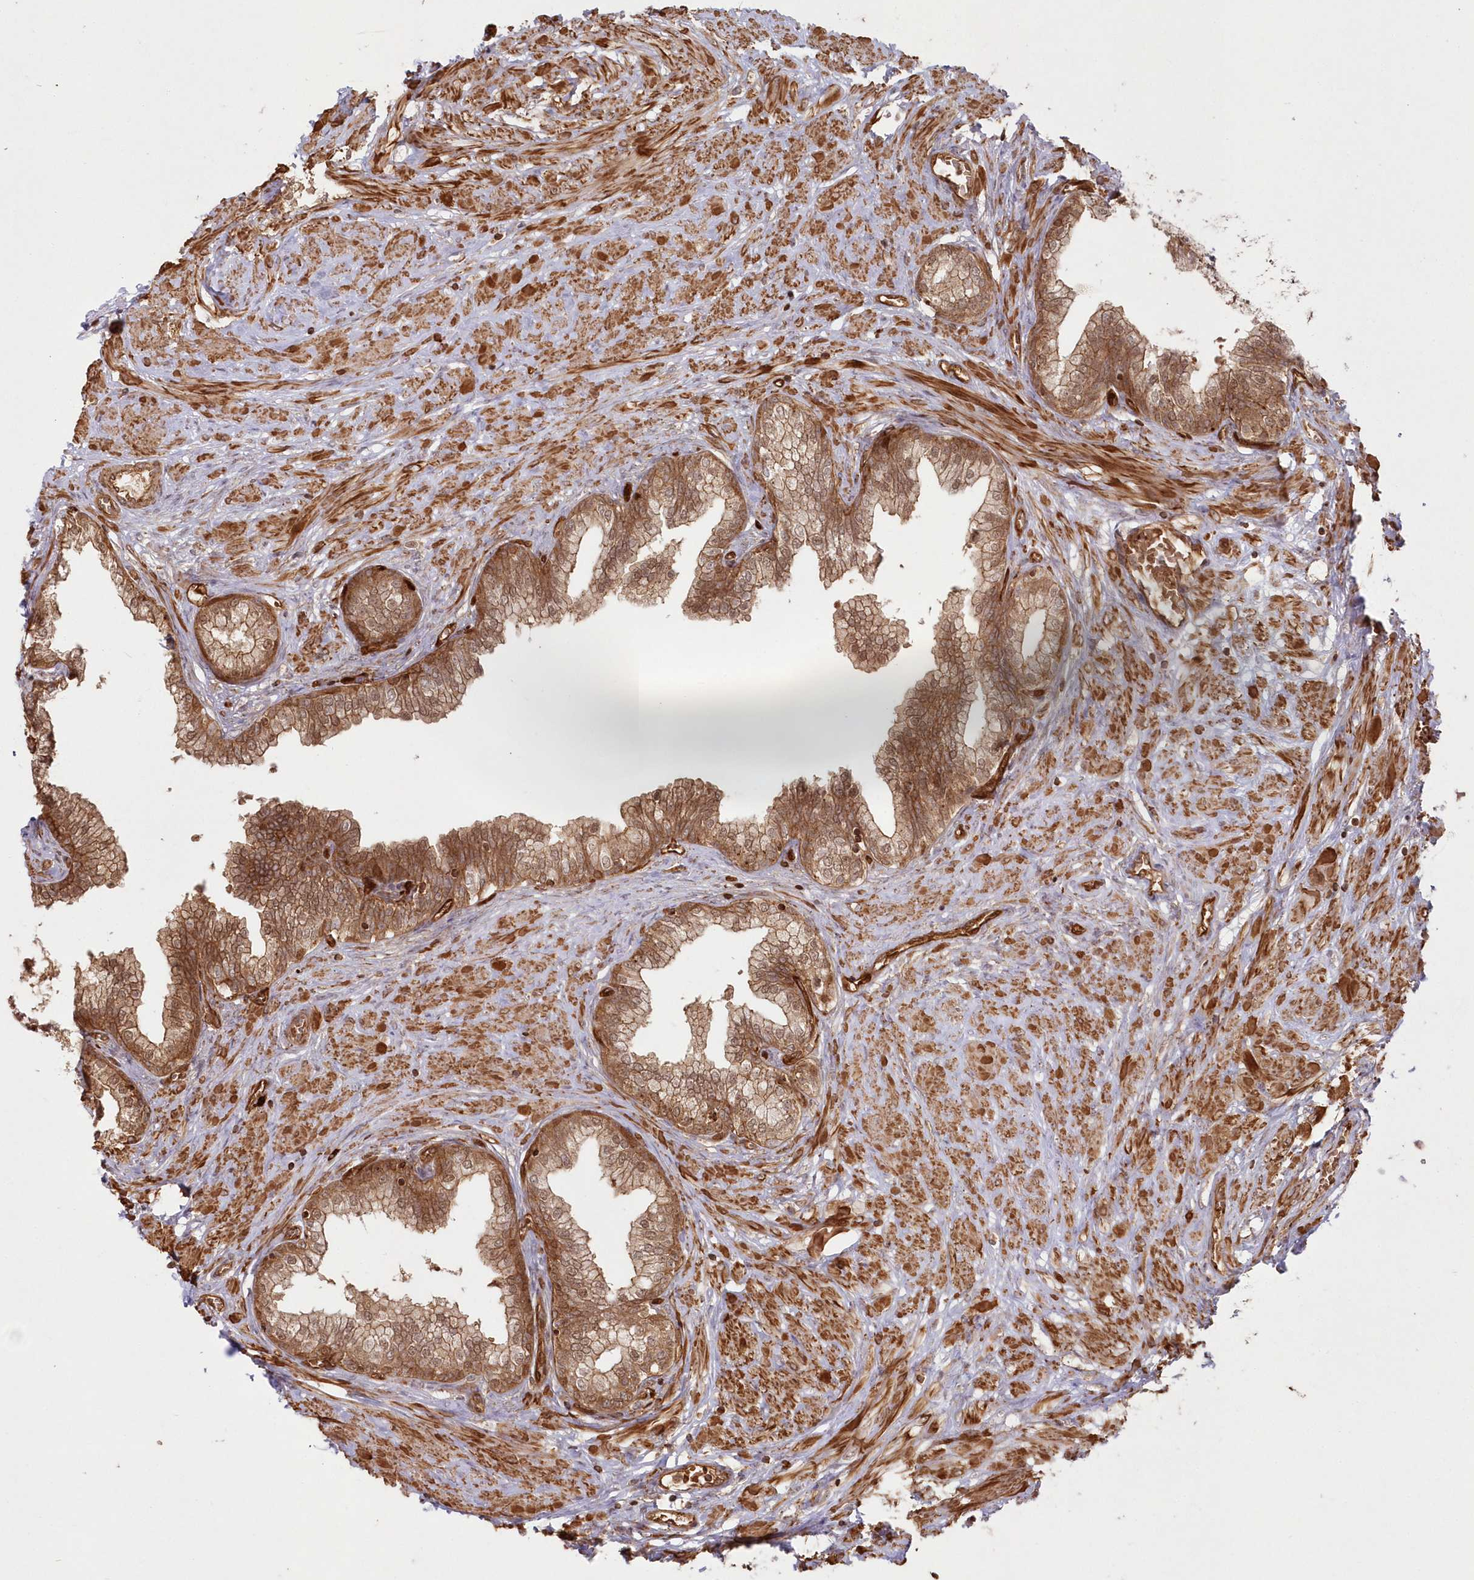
{"staining": {"intensity": "moderate", "quantity": ">75%", "location": "cytoplasmic/membranous,nuclear"}, "tissue": "prostate", "cell_type": "Glandular cells", "image_type": "normal", "snomed": [{"axis": "morphology", "description": "Normal tissue, NOS"}, {"axis": "morphology", "description": "Urothelial carcinoma, Low grade"}, {"axis": "topography", "description": "Urinary bladder"}, {"axis": "topography", "description": "Prostate"}], "caption": "Immunohistochemical staining of normal human prostate exhibits medium levels of moderate cytoplasmic/membranous,nuclear staining in about >75% of glandular cells.", "gene": "RGCC", "patient": {"sex": "male", "age": 60}}